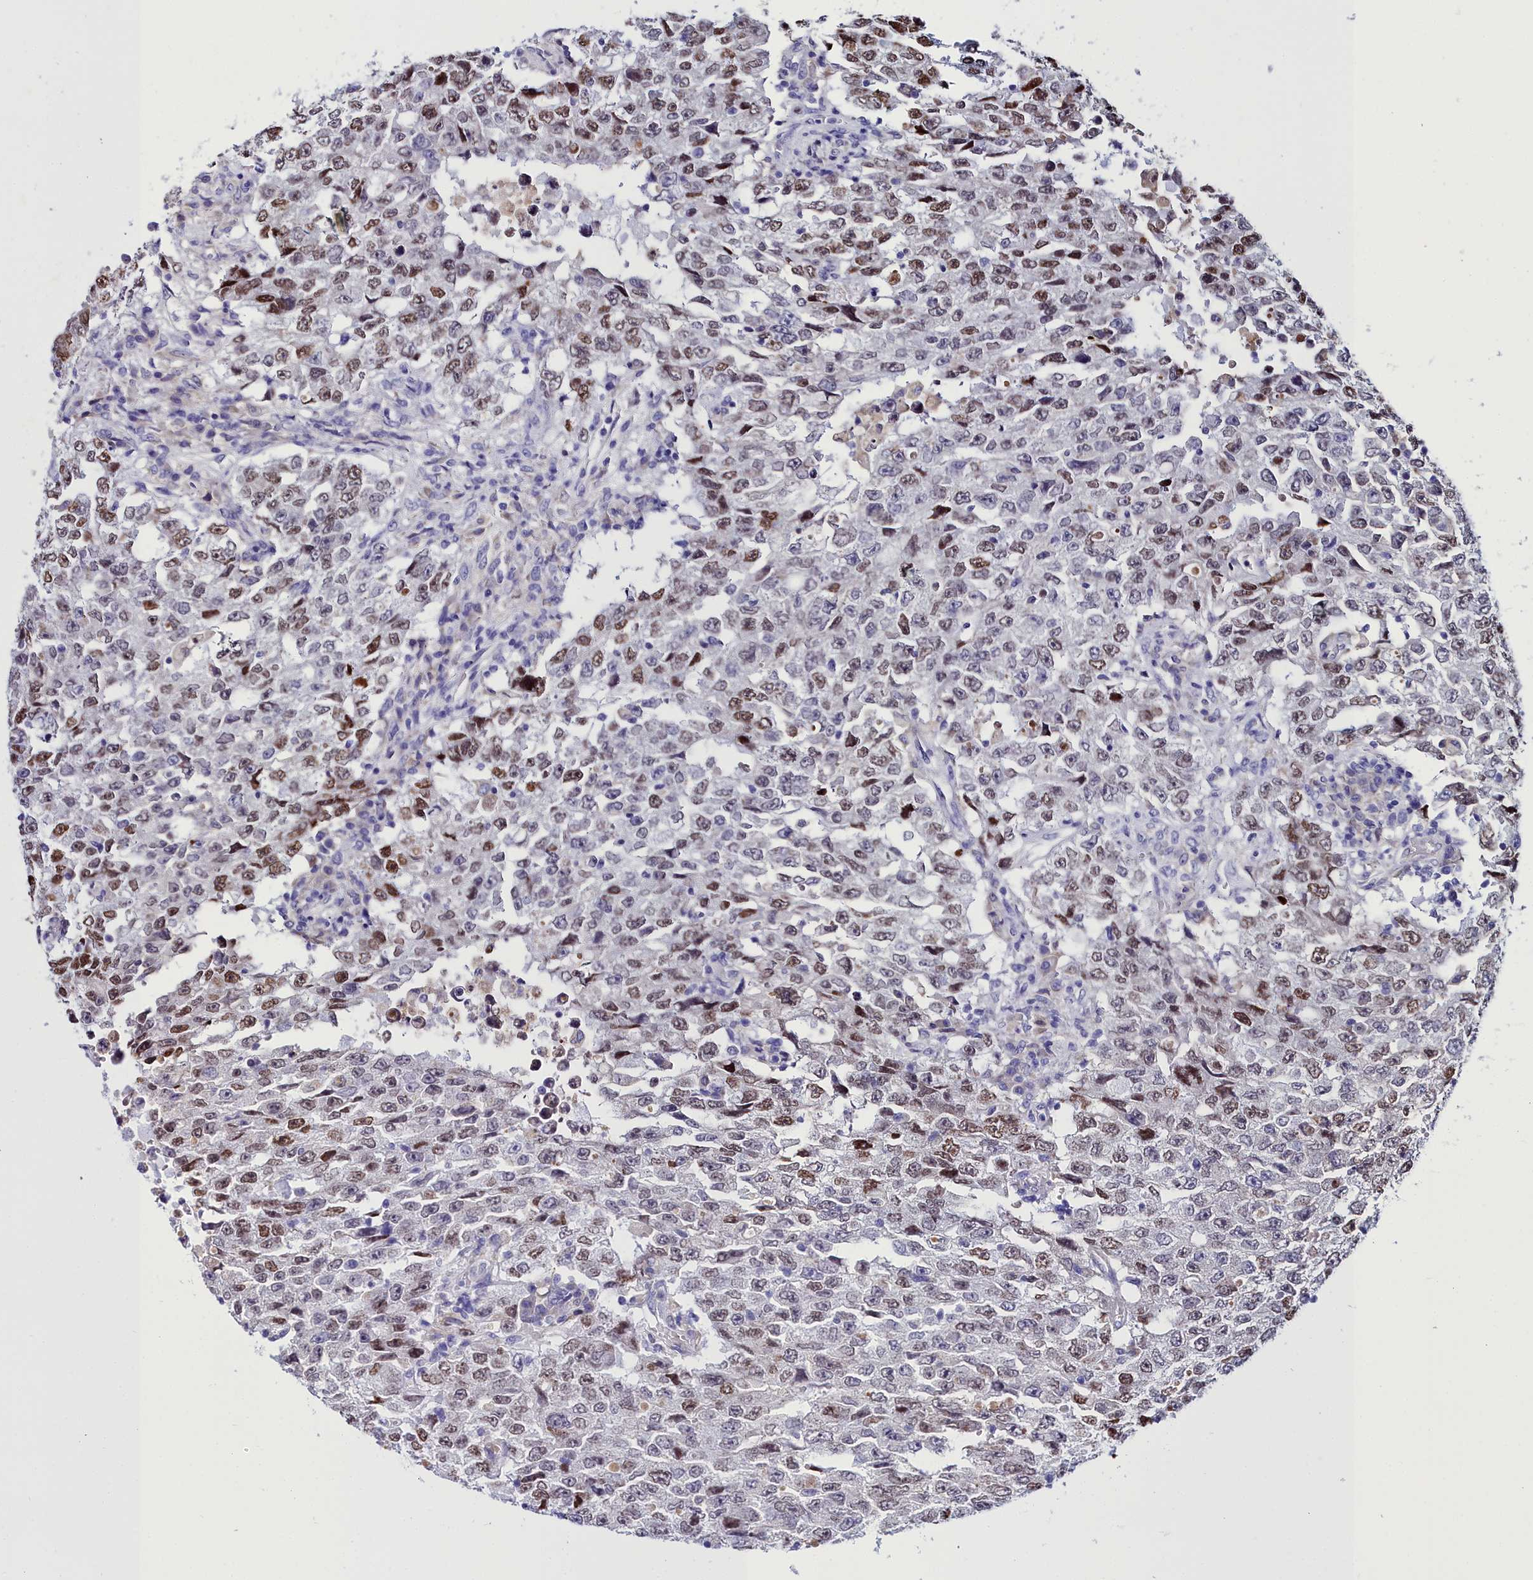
{"staining": {"intensity": "moderate", "quantity": ">75%", "location": "nuclear"}, "tissue": "testis cancer", "cell_type": "Tumor cells", "image_type": "cancer", "snomed": [{"axis": "morphology", "description": "Carcinoma, Embryonal, NOS"}, {"axis": "topography", "description": "Testis"}], "caption": "Testis cancer stained with DAB (3,3'-diaminobenzidine) immunohistochemistry exhibits medium levels of moderate nuclear staining in approximately >75% of tumor cells.", "gene": "ELAPOR2", "patient": {"sex": "male", "age": 26}}